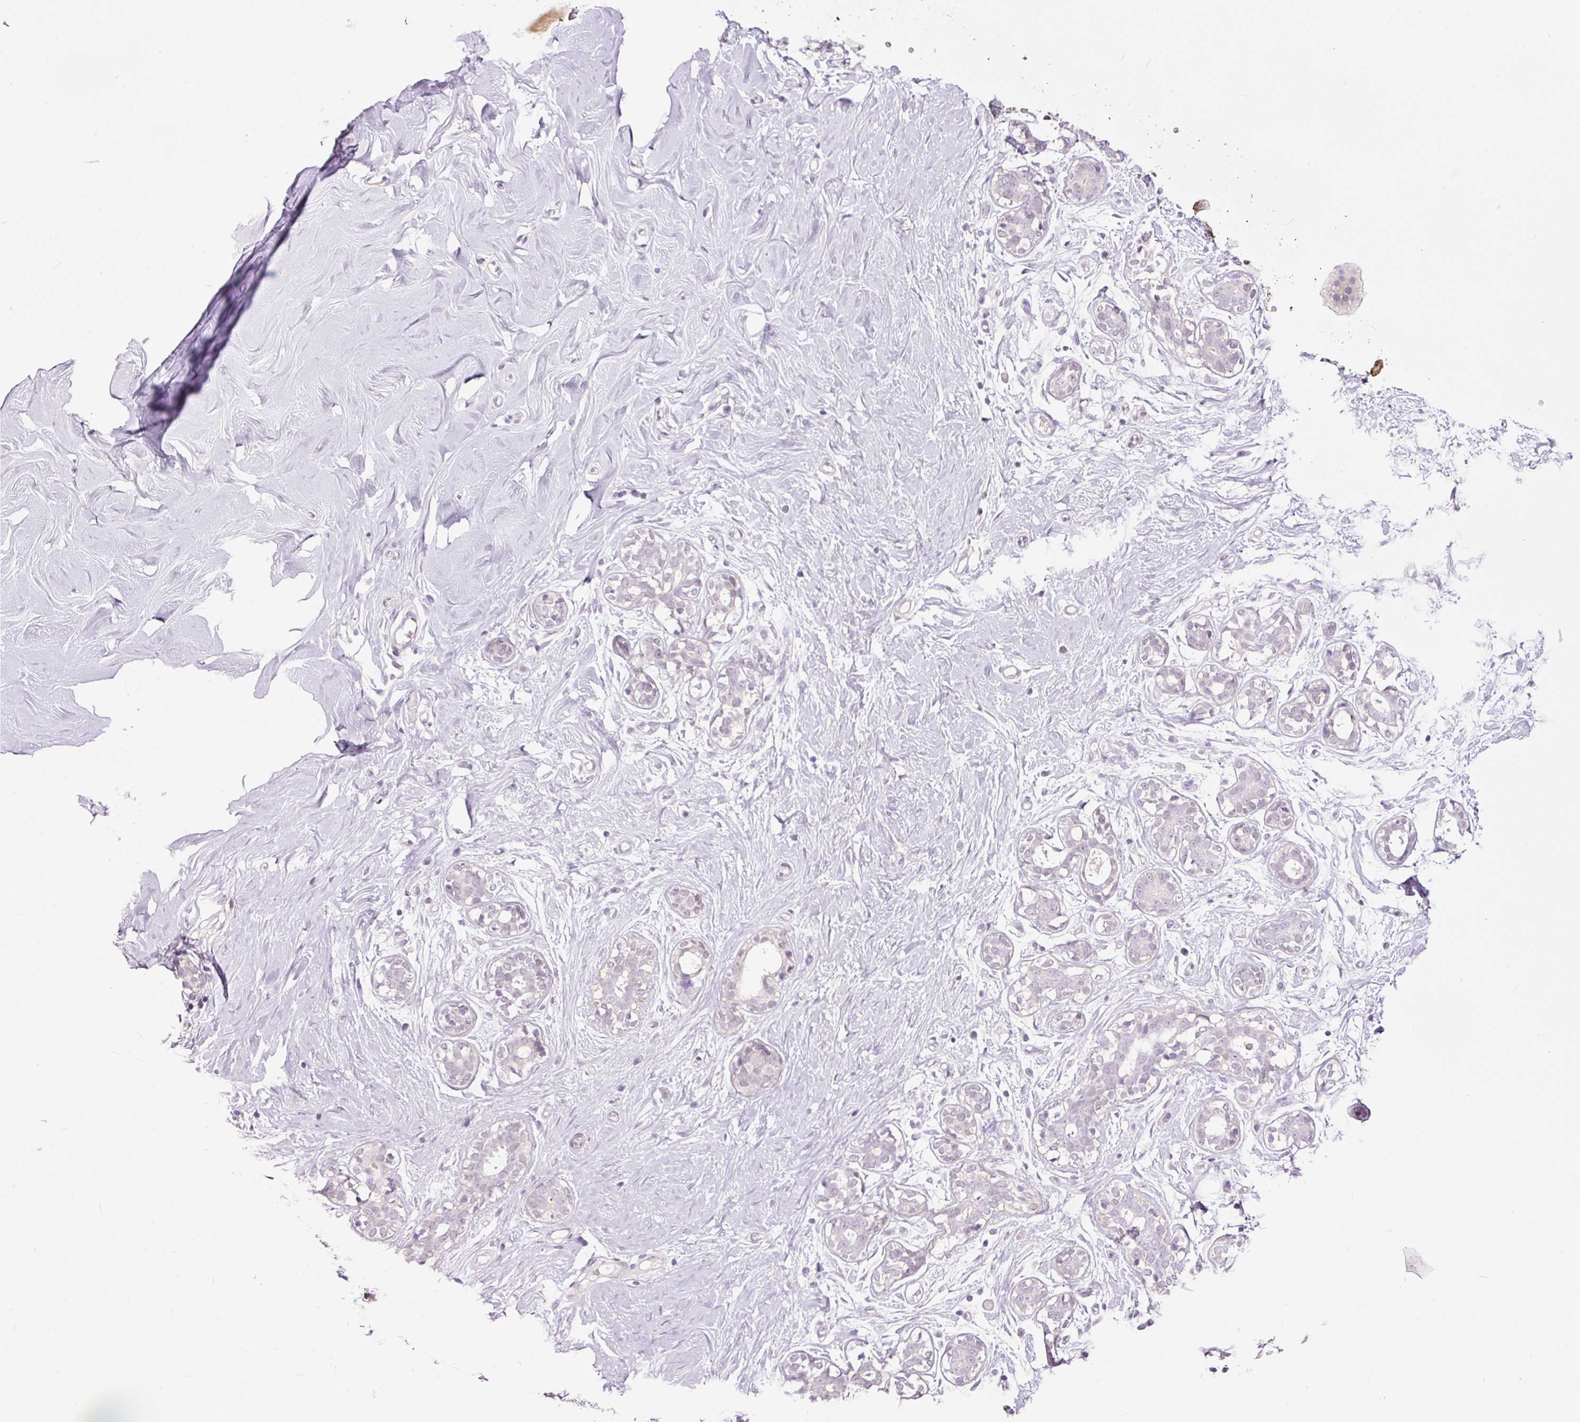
{"staining": {"intensity": "negative", "quantity": "none", "location": "none"}, "tissue": "breast", "cell_type": "Adipocytes", "image_type": "normal", "snomed": [{"axis": "morphology", "description": "Normal tissue, NOS"}, {"axis": "topography", "description": "Breast"}], "caption": "The image demonstrates no staining of adipocytes in normal breast. (Immunohistochemistry (ihc), brightfield microscopy, high magnification).", "gene": "FCRL4", "patient": {"sex": "female", "age": 27}}